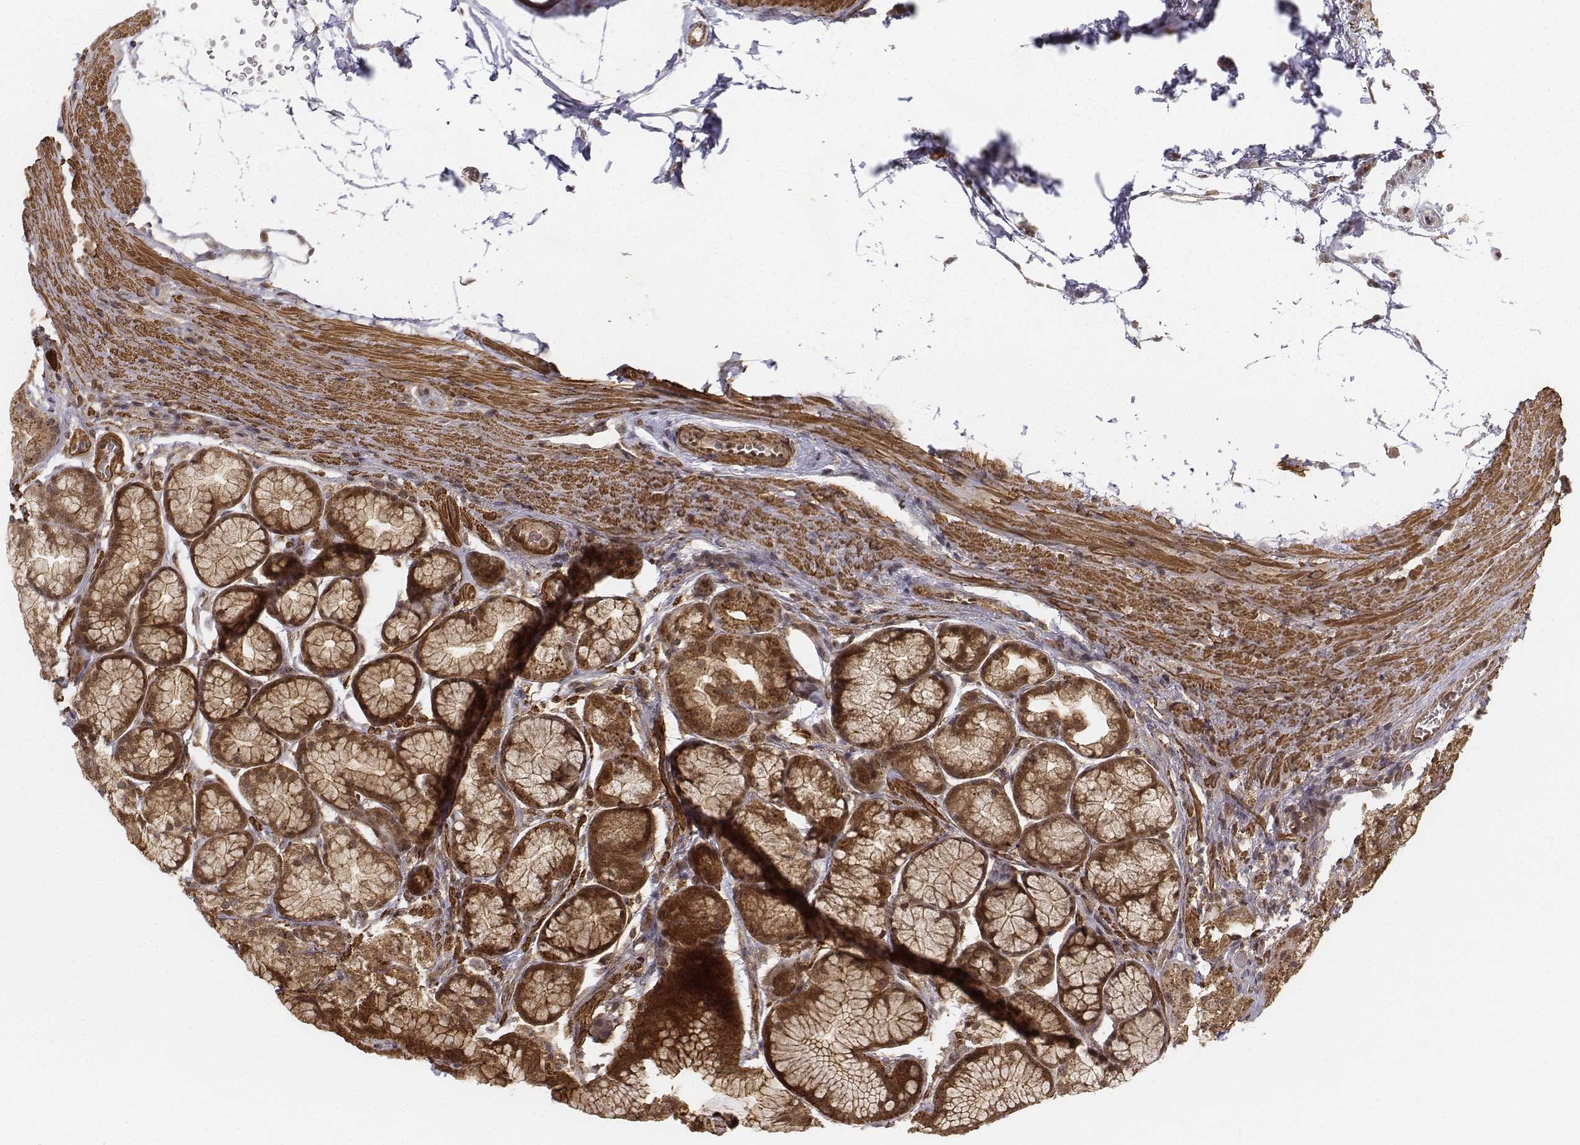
{"staining": {"intensity": "strong", "quantity": ">75%", "location": "cytoplasmic/membranous,nuclear"}, "tissue": "stomach", "cell_type": "Glandular cells", "image_type": "normal", "snomed": [{"axis": "morphology", "description": "Normal tissue, NOS"}, {"axis": "morphology", "description": "Adenocarcinoma, NOS"}, {"axis": "morphology", "description": "Adenocarcinoma, High grade"}, {"axis": "topography", "description": "Stomach, upper"}, {"axis": "topography", "description": "Stomach"}], "caption": "The histopathology image displays immunohistochemical staining of benign stomach. There is strong cytoplasmic/membranous,nuclear positivity is identified in about >75% of glandular cells.", "gene": "ZFYVE19", "patient": {"sex": "female", "age": 65}}